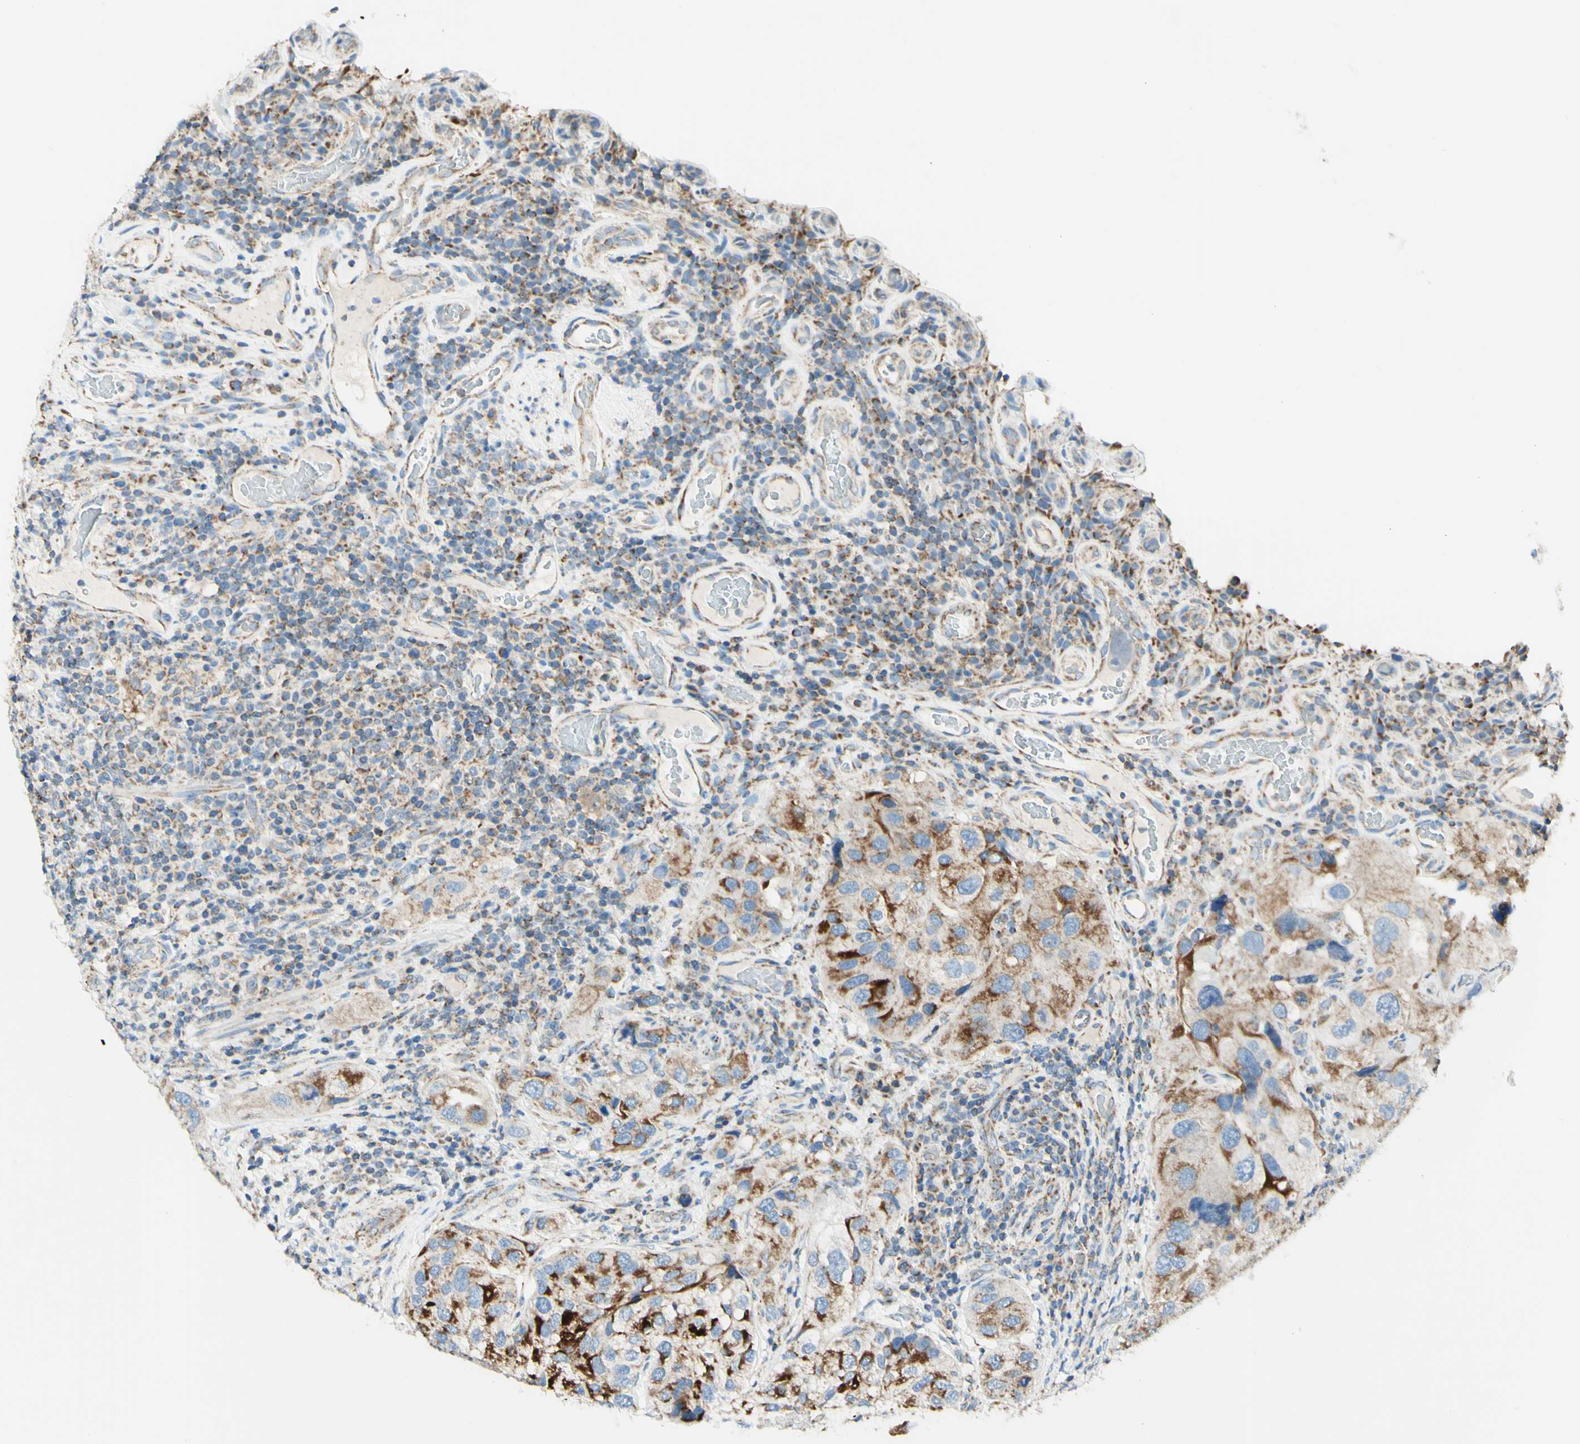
{"staining": {"intensity": "moderate", "quantity": ">75%", "location": "cytoplasmic/membranous"}, "tissue": "urothelial cancer", "cell_type": "Tumor cells", "image_type": "cancer", "snomed": [{"axis": "morphology", "description": "Urothelial carcinoma, High grade"}, {"axis": "topography", "description": "Urinary bladder"}], "caption": "Protein positivity by immunohistochemistry (IHC) shows moderate cytoplasmic/membranous expression in approximately >75% of tumor cells in urothelial cancer. Using DAB (3,3'-diaminobenzidine) (brown) and hematoxylin (blue) stains, captured at high magnification using brightfield microscopy.", "gene": "ARMC10", "patient": {"sex": "female", "age": 64}}